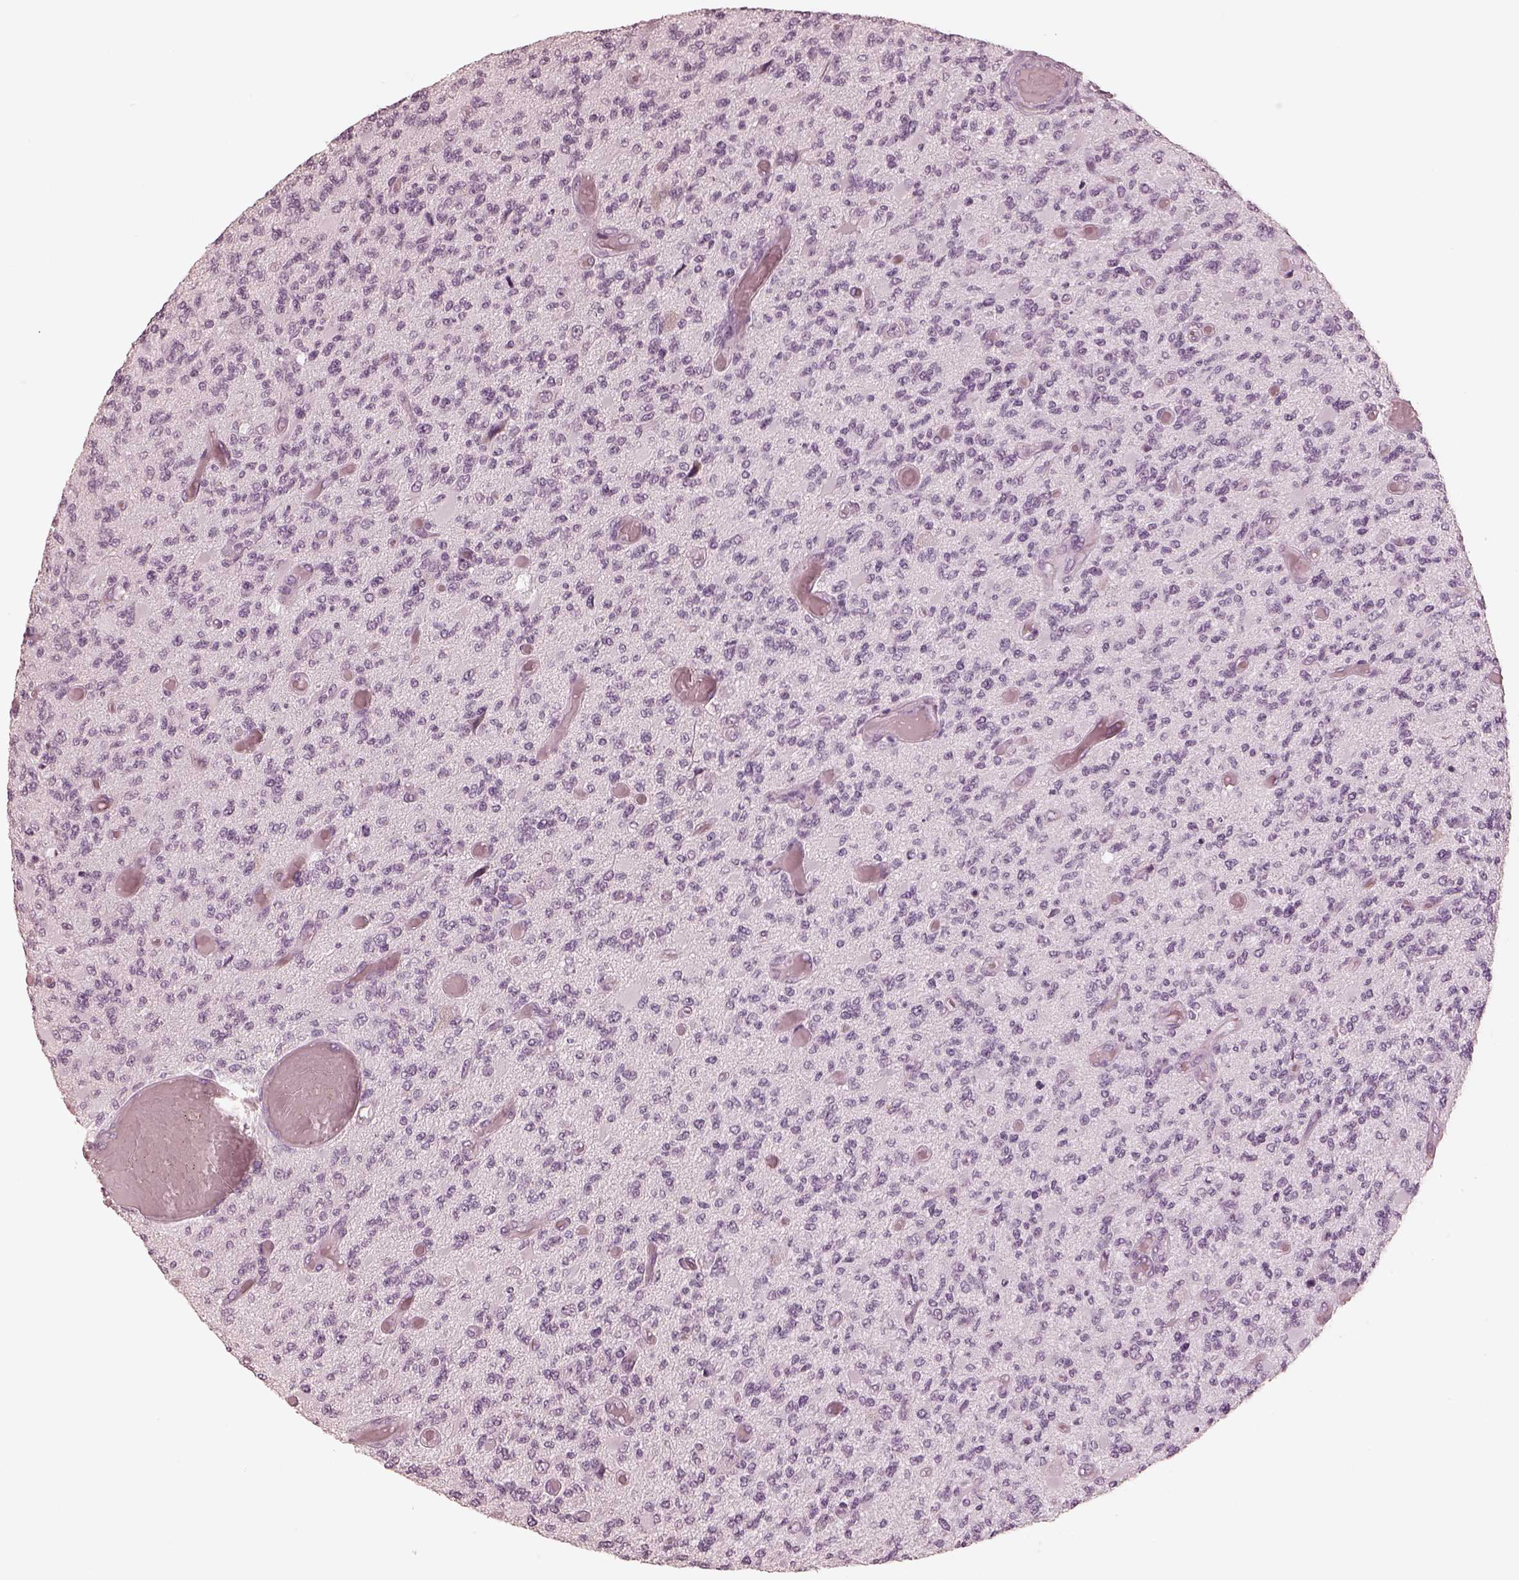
{"staining": {"intensity": "negative", "quantity": "none", "location": "none"}, "tissue": "glioma", "cell_type": "Tumor cells", "image_type": "cancer", "snomed": [{"axis": "morphology", "description": "Glioma, malignant, High grade"}, {"axis": "topography", "description": "Brain"}], "caption": "This micrograph is of glioma stained with immunohistochemistry to label a protein in brown with the nuclei are counter-stained blue. There is no positivity in tumor cells.", "gene": "CALR3", "patient": {"sex": "female", "age": 63}}